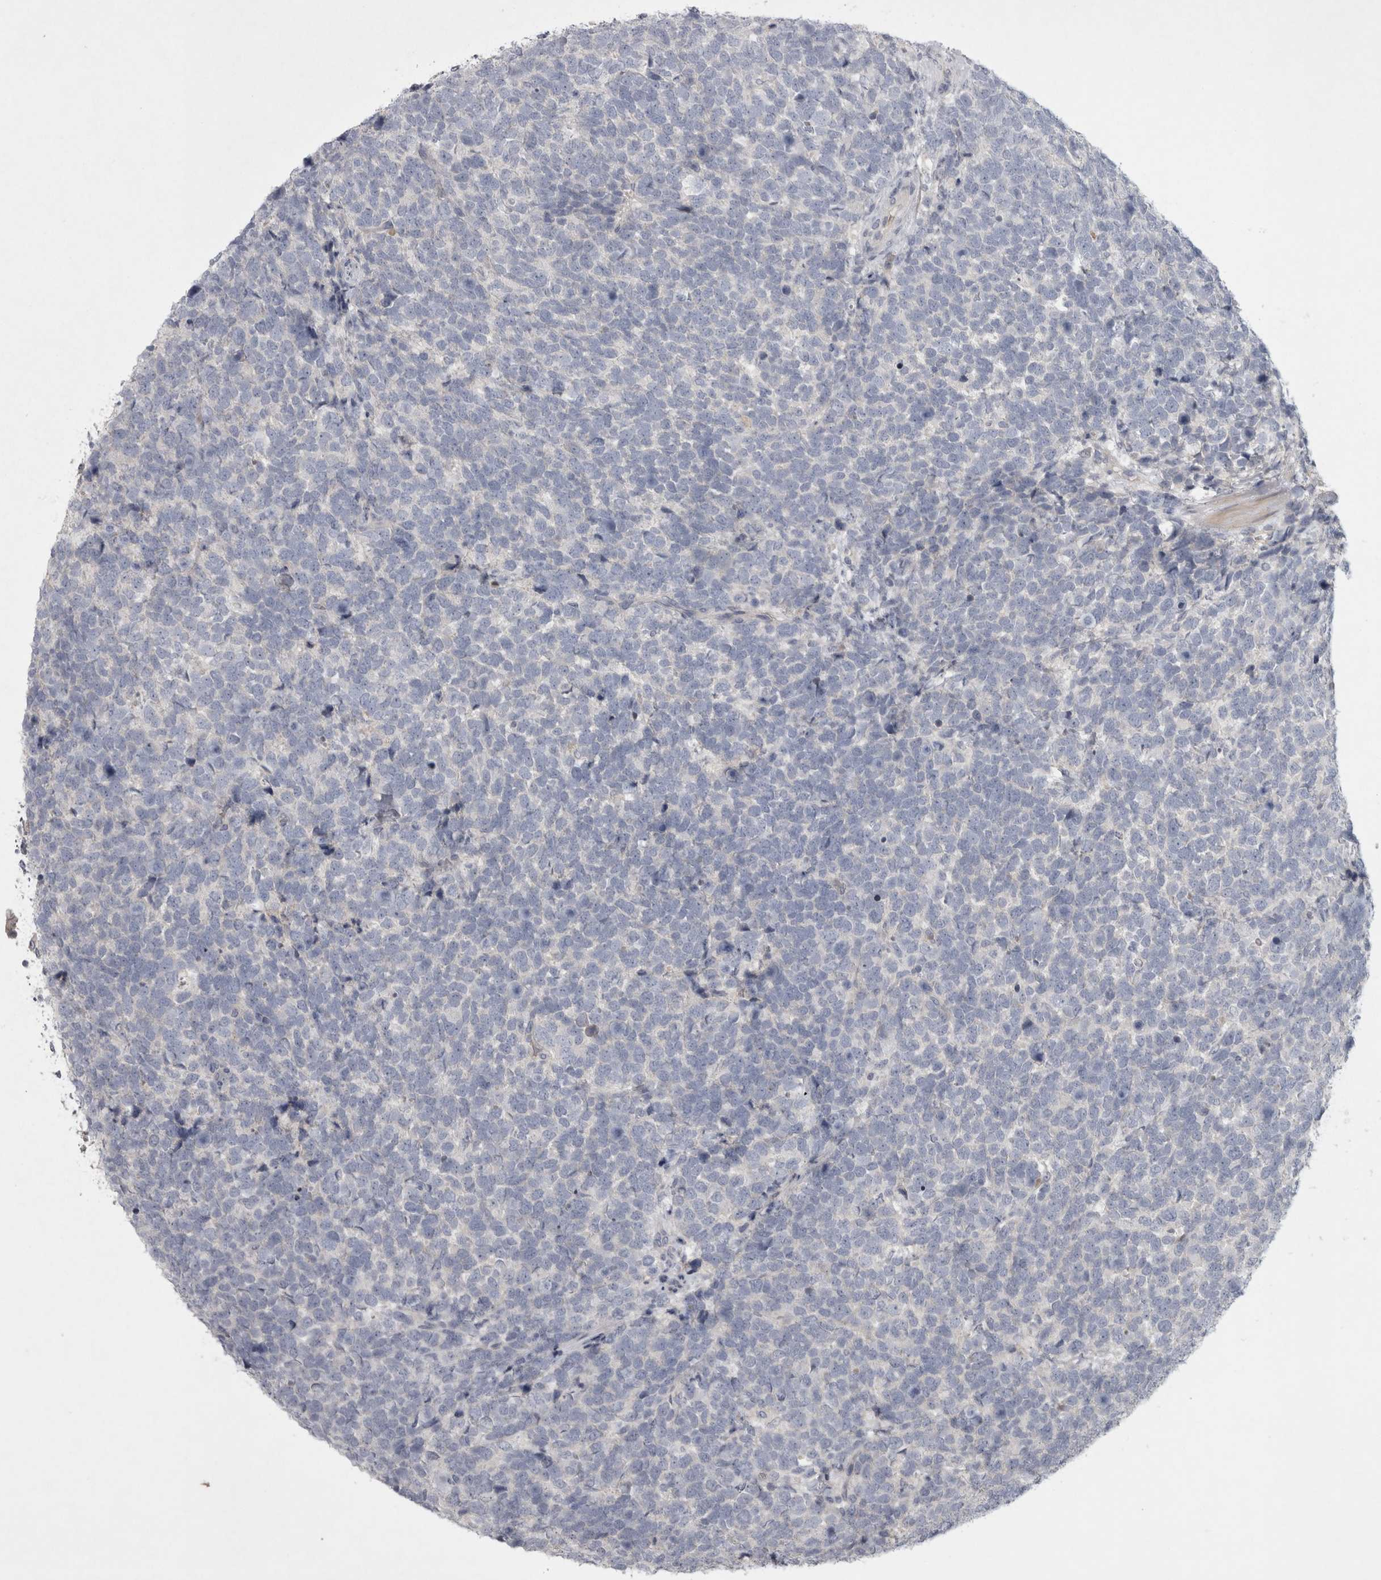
{"staining": {"intensity": "negative", "quantity": "none", "location": "none"}, "tissue": "urothelial cancer", "cell_type": "Tumor cells", "image_type": "cancer", "snomed": [{"axis": "morphology", "description": "Urothelial carcinoma, High grade"}, {"axis": "topography", "description": "Urinary bladder"}], "caption": "Tumor cells are negative for protein expression in human high-grade urothelial carcinoma. (DAB immunohistochemistry (IHC) visualized using brightfield microscopy, high magnification).", "gene": "ENPP7", "patient": {"sex": "female", "age": 82}}